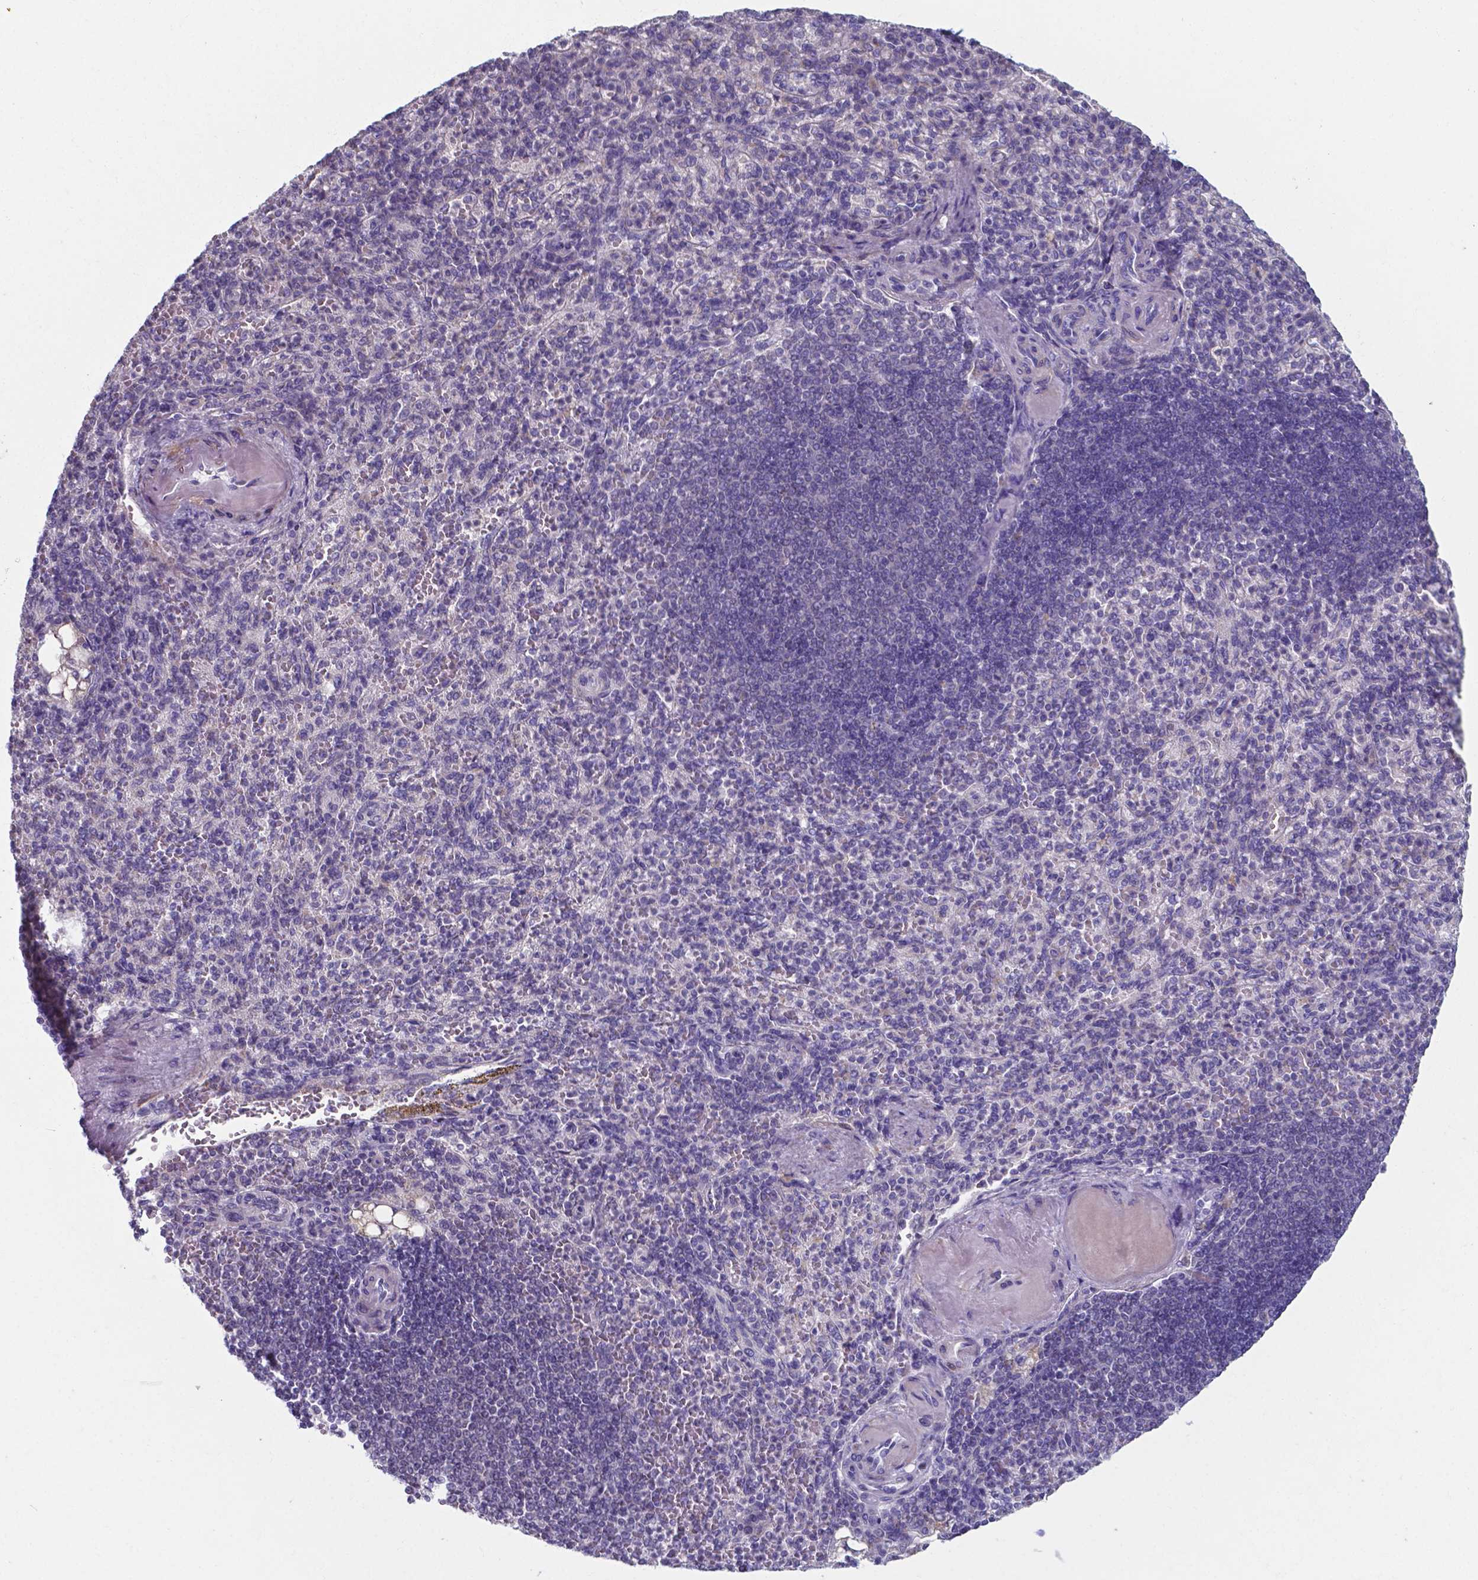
{"staining": {"intensity": "negative", "quantity": "none", "location": "none"}, "tissue": "spleen", "cell_type": "Cells in red pulp", "image_type": "normal", "snomed": [{"axis": "morphology", "description": "Normal tissue, NOS"}, {"axis": "topography", "description": "Spleen"}], "caption": "Immunohistochemistry (IHC) photomicrograph of benign spleen: human spleen stained with DAB (3,3'-diaminobenzidine) reveals no significant protein expression in cells in red pulp.", "gene": "AP5B1", "patient": {"sex": "female", "age": 74}}